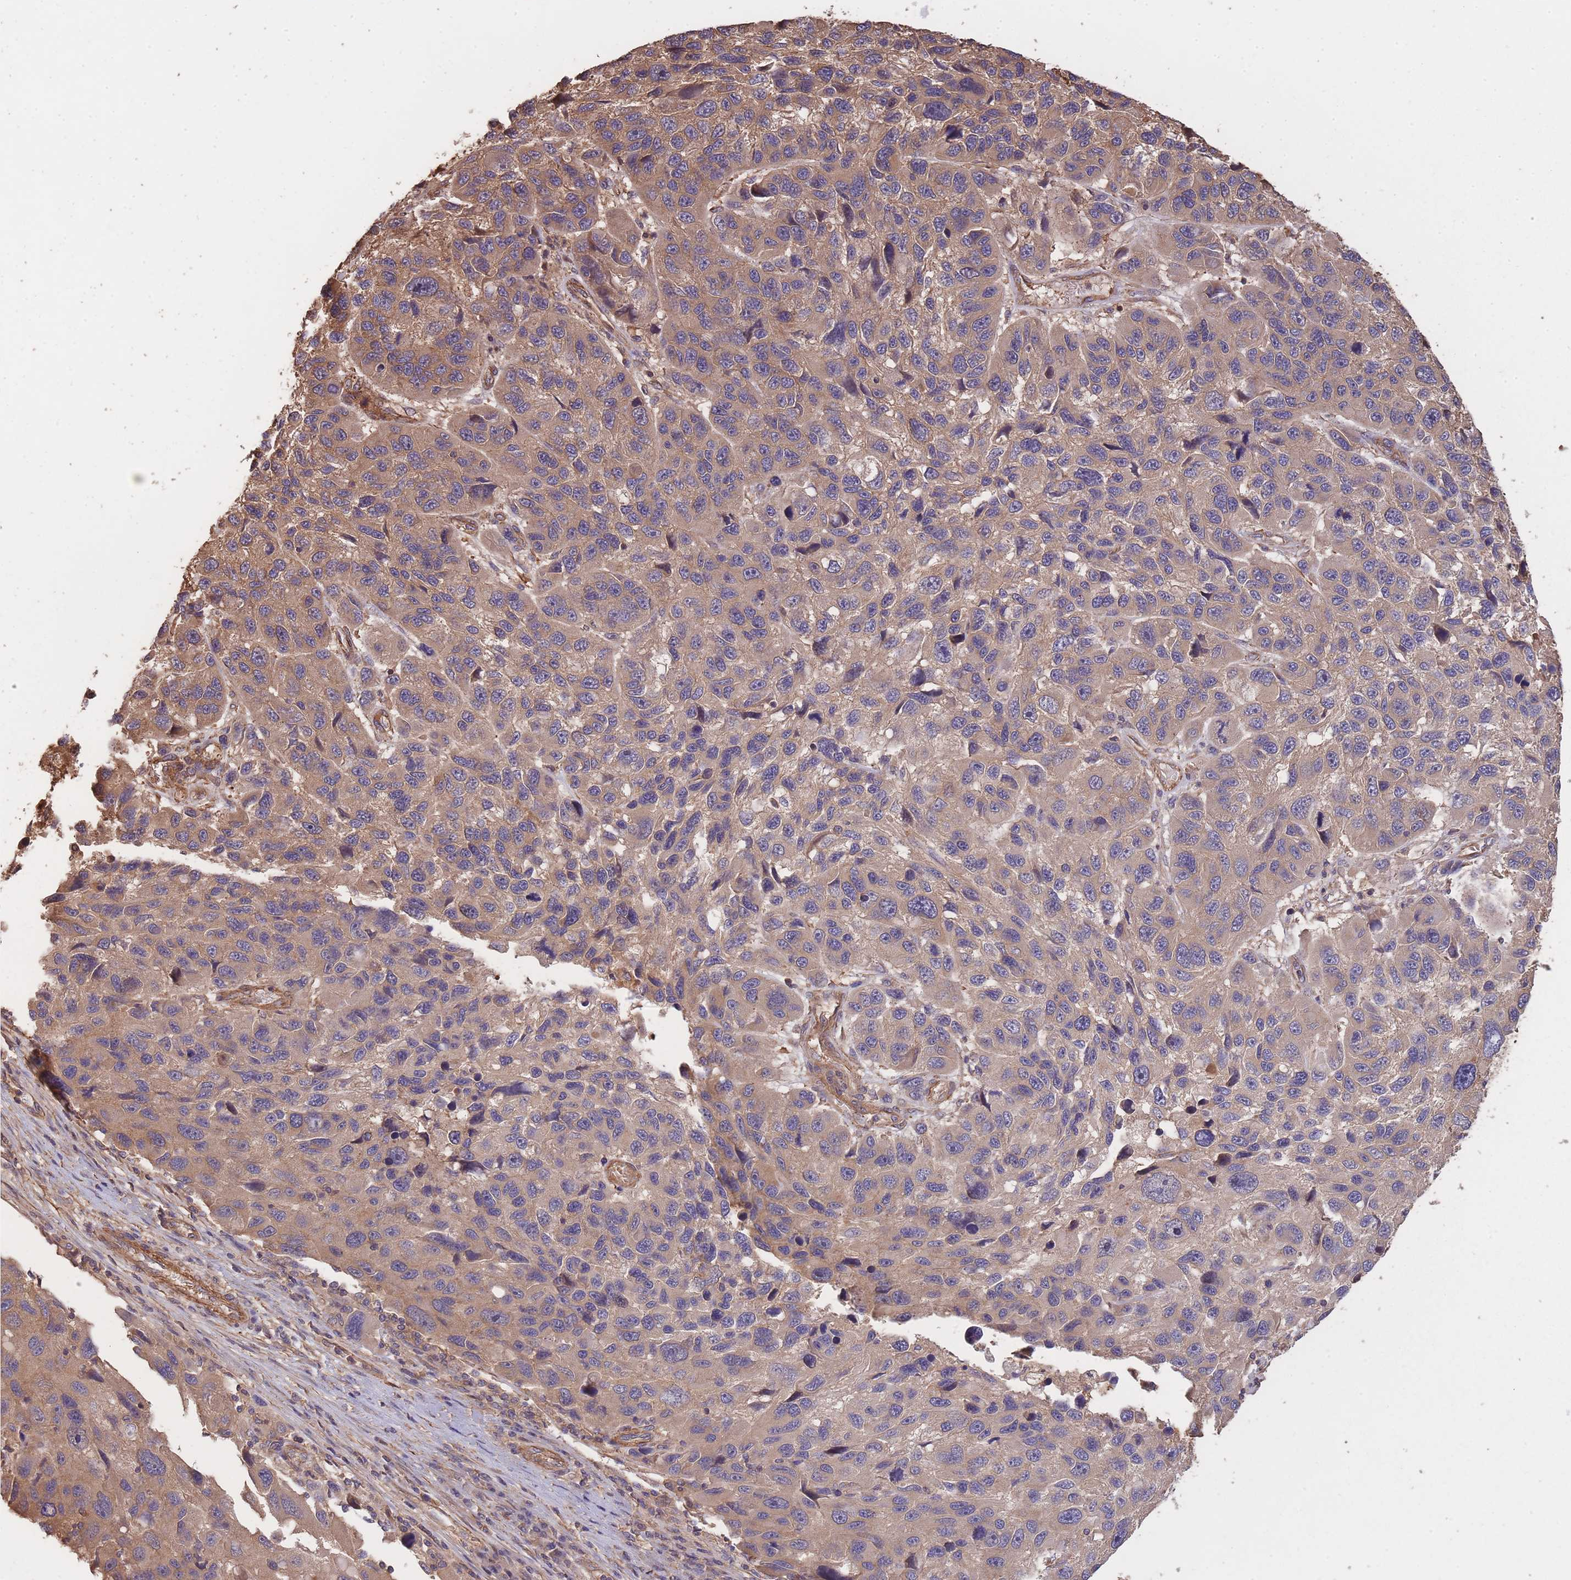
{"staining": {"intensity": "moderate", "quantity": "25%-75%", "location": "cytoplasmic/membranous"}, "tissue": "melanoma", "cell_type": "Tumor cells", "image_type": "cancer", "snomed": [{"axis": "morphology", "description": "Malignant melanoma, NOS"}, {"axis": "topography", "description": "Skin"}], "caption": "About 25%-75% of tumor cells in melanoma show moderate cytoplasmic/membranous protein expression as visualized by brown immunohistochemical staining.", "gene": "ARMH3", "patient": {"sex": "male", "age": 53}}